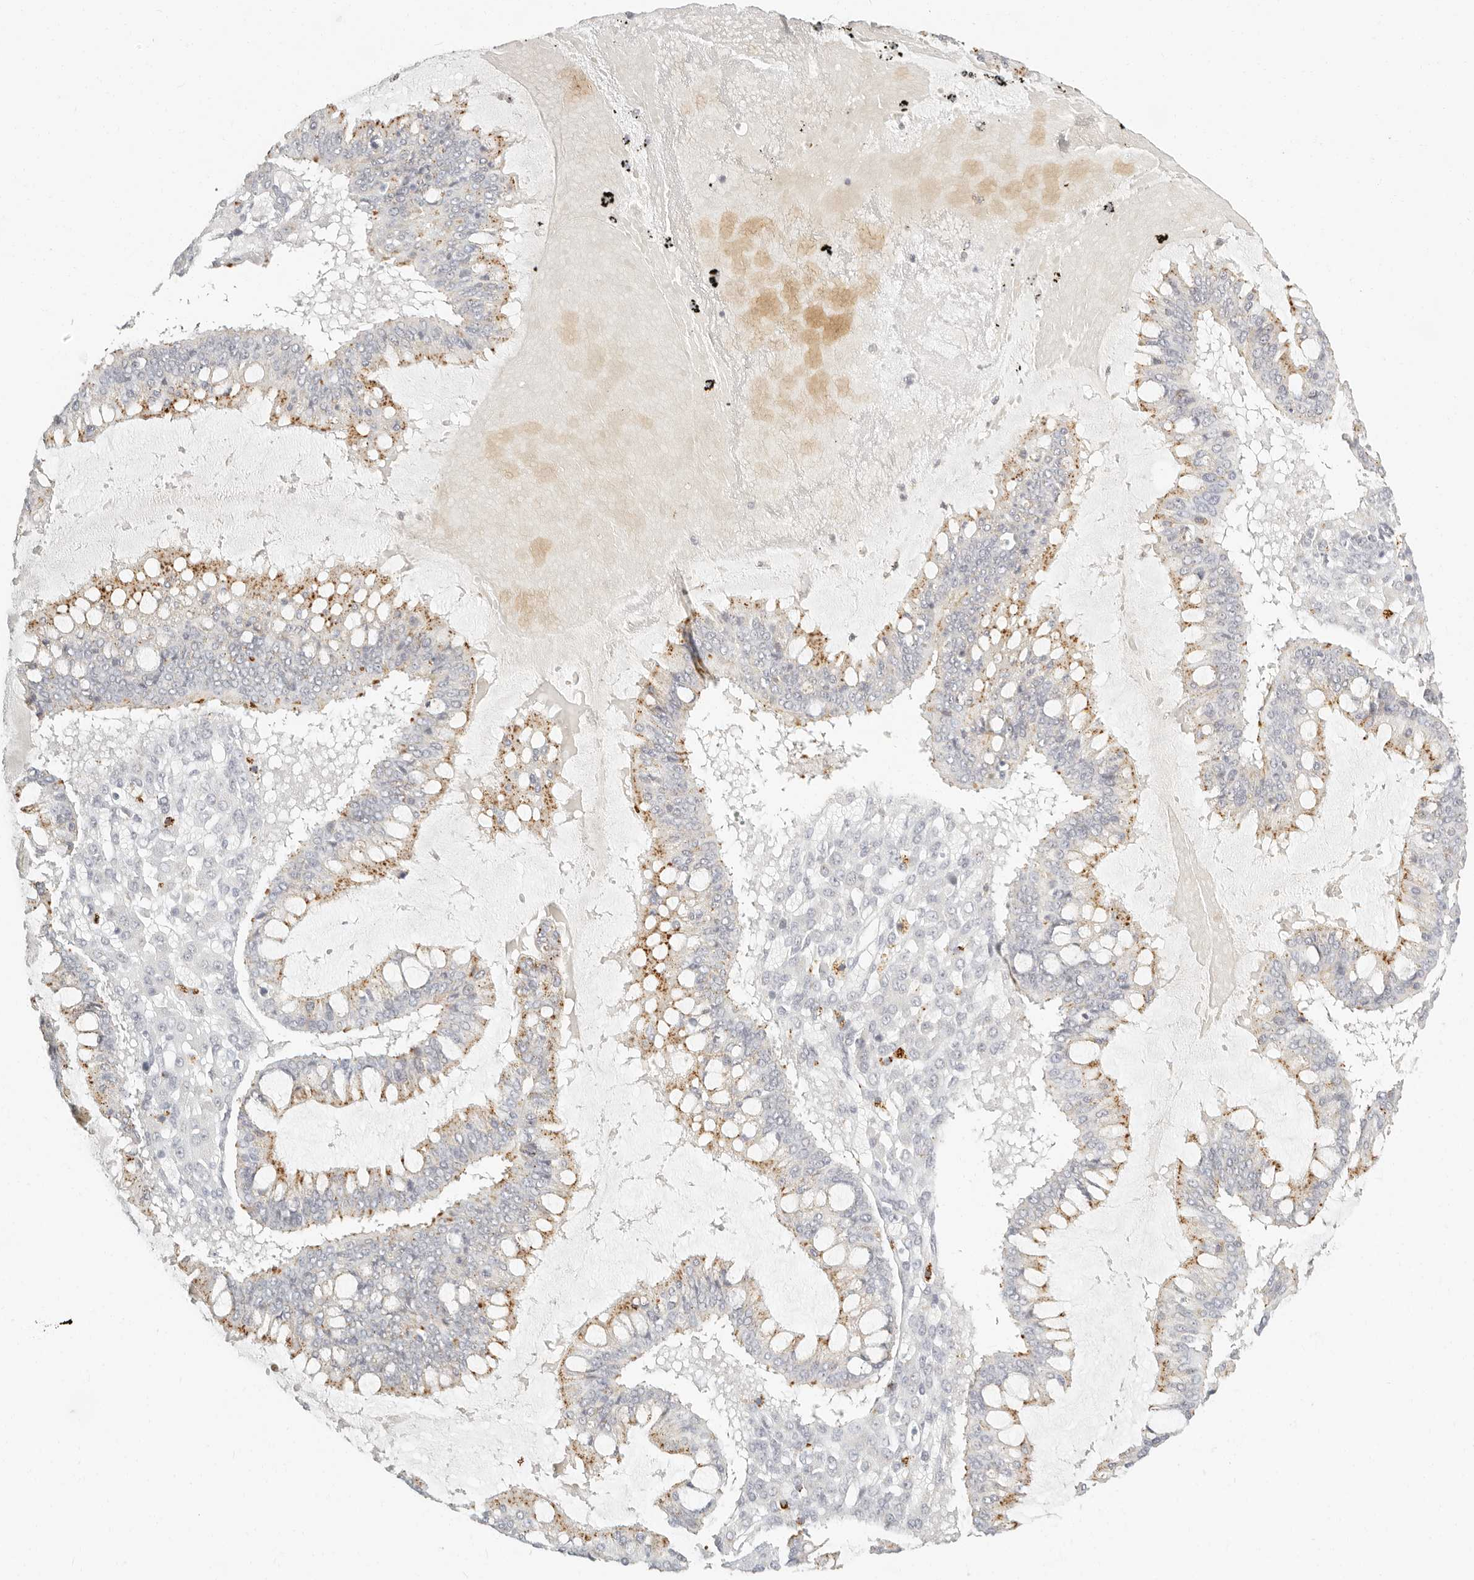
{"staining": {"intensity": "moderate", "quantity": "25%-75%", "location": "cytoplasmic/membranous"}, "tissue": "ovarian cancer", "cell_type": "Tumor cells", "image_type": "cancer", "snomed": [{"axis": "morphology", "description": "Cystadenocarcinoma, mucinous, NOS"}, {"axis": "topography", "description": "Ovary"}], "caption": "This photomicrograph shows immunohistochemistry staining of ovarian cancer, with medium moderate cytoplasmic/membranous positivity in approximately 25%-75% of tumor cells.", "gene": "RNASET2", "patient": {"sex": "female", "age": 73}}